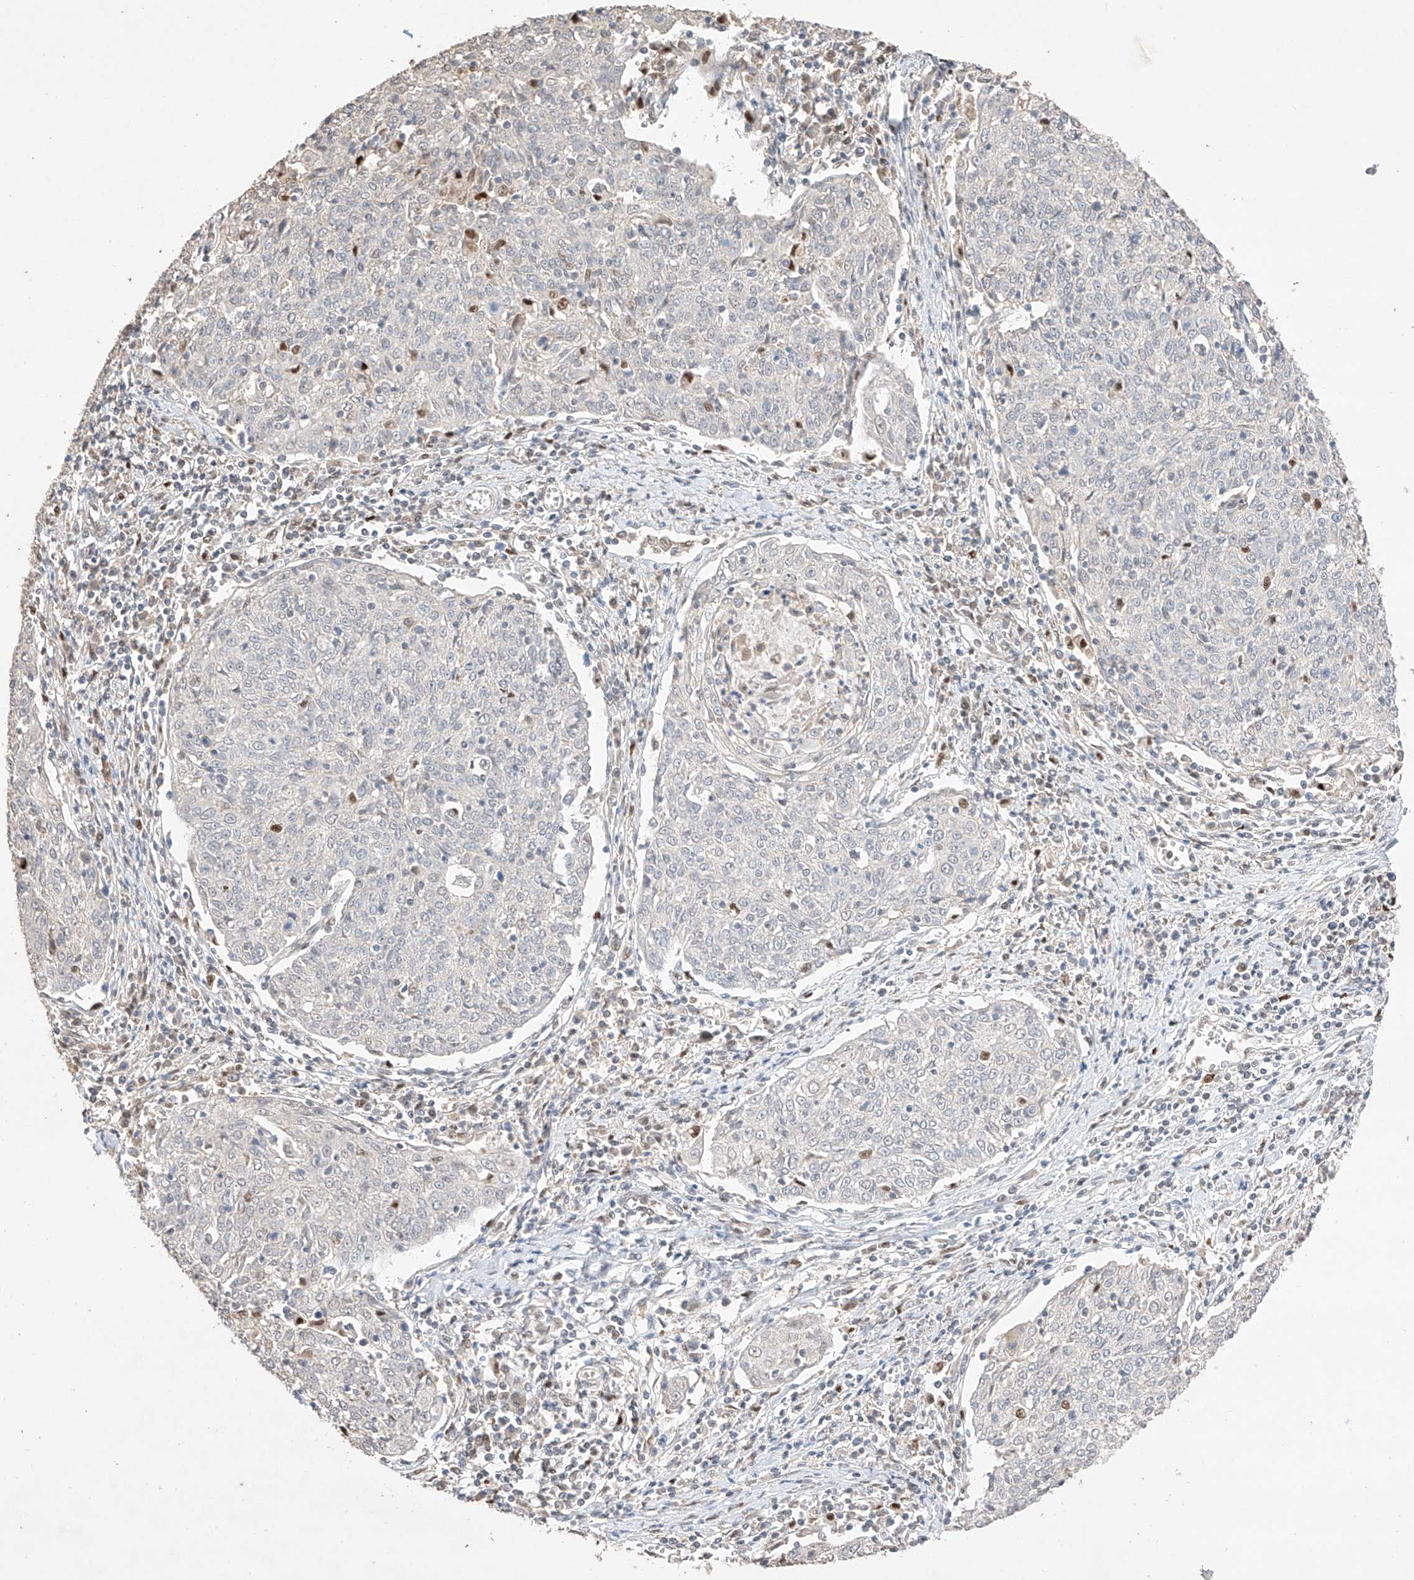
{"staining": {"intensity": "negative", "quantity": "none", "location": "none"}, "tissue": "cervical cancer", "cell_type": "Tumor cells", "image_type": "cancer", "snomed": [{"axis": "morphology", "description": "Squamous cell carcinoma, NOS"}, {"axis": "topography", "description": "Cervix"}], "caption": "The micrograph displays no significant positivity in tumor cells of cervical cancer.", "gene": "APIP", "patient": {"sex": "female", "age": 48}}